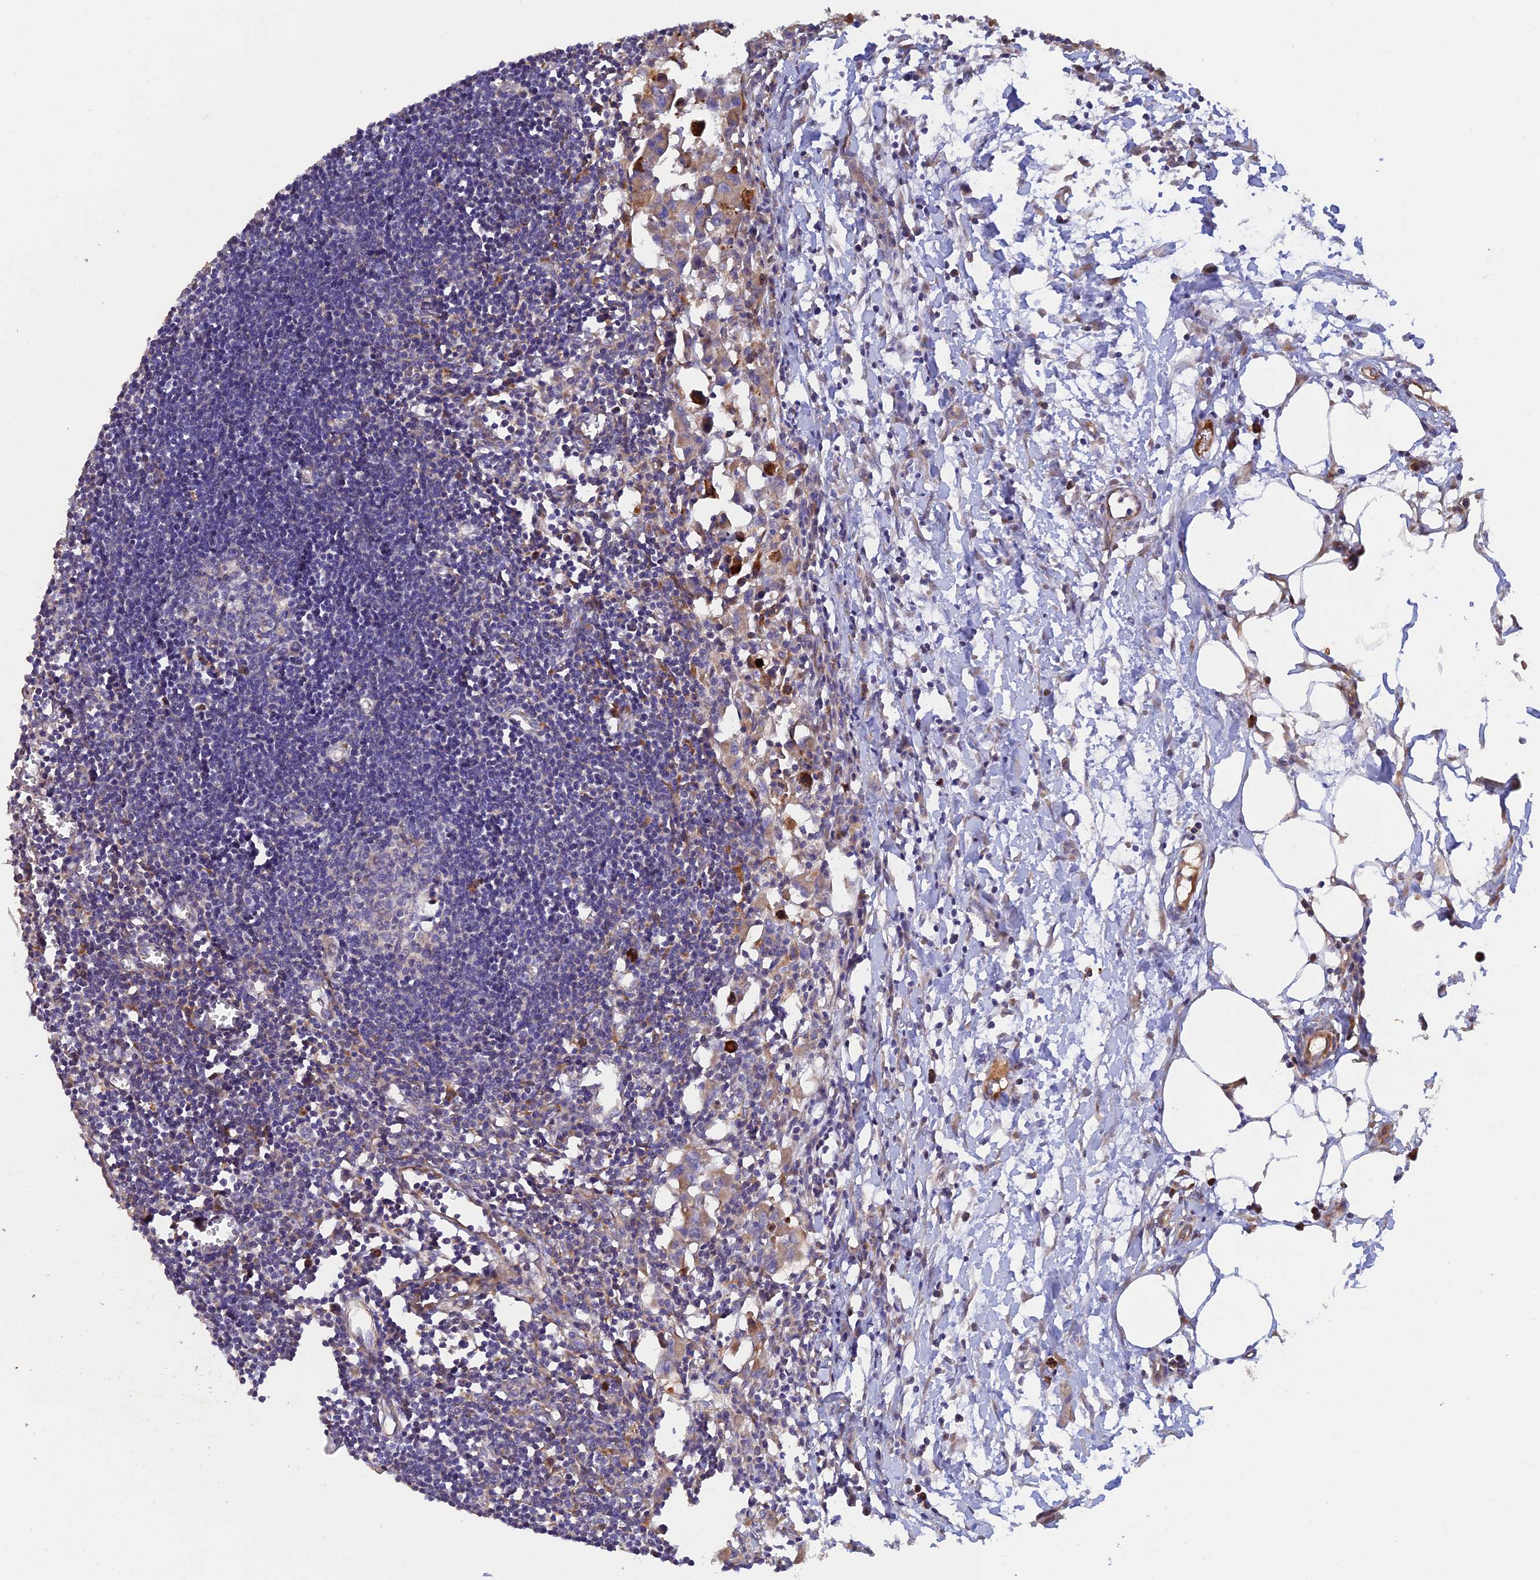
{"staining": {"intensity": "moderate", "quantity": "<25%", "location": "cytoplasmic/membranous"}, "tissue": "lymph node", "cell_type": "Germinal center cells", "image_type": "normal", "snomed": [{"axis": "morphology", "description": "Normal tissue, NOS"}, {"axis": "morphology", "description": "Malignant melanoma, Metastatic site"}, {"axis": "topography", "description": "Lymph node"}], "caption": "Immunohistochemical staining of unremarkable human lymph node demonstrates low levels of moderate cytoplasmic/membranous staining in about <25% of germinal center cells. The staining was performed using DAB, with brown indicating positive protein expression. Nuclei are stained blue with hematoxylin.", "gene": "GMCL1", "patient": {"sex": "male", "age": 41}}